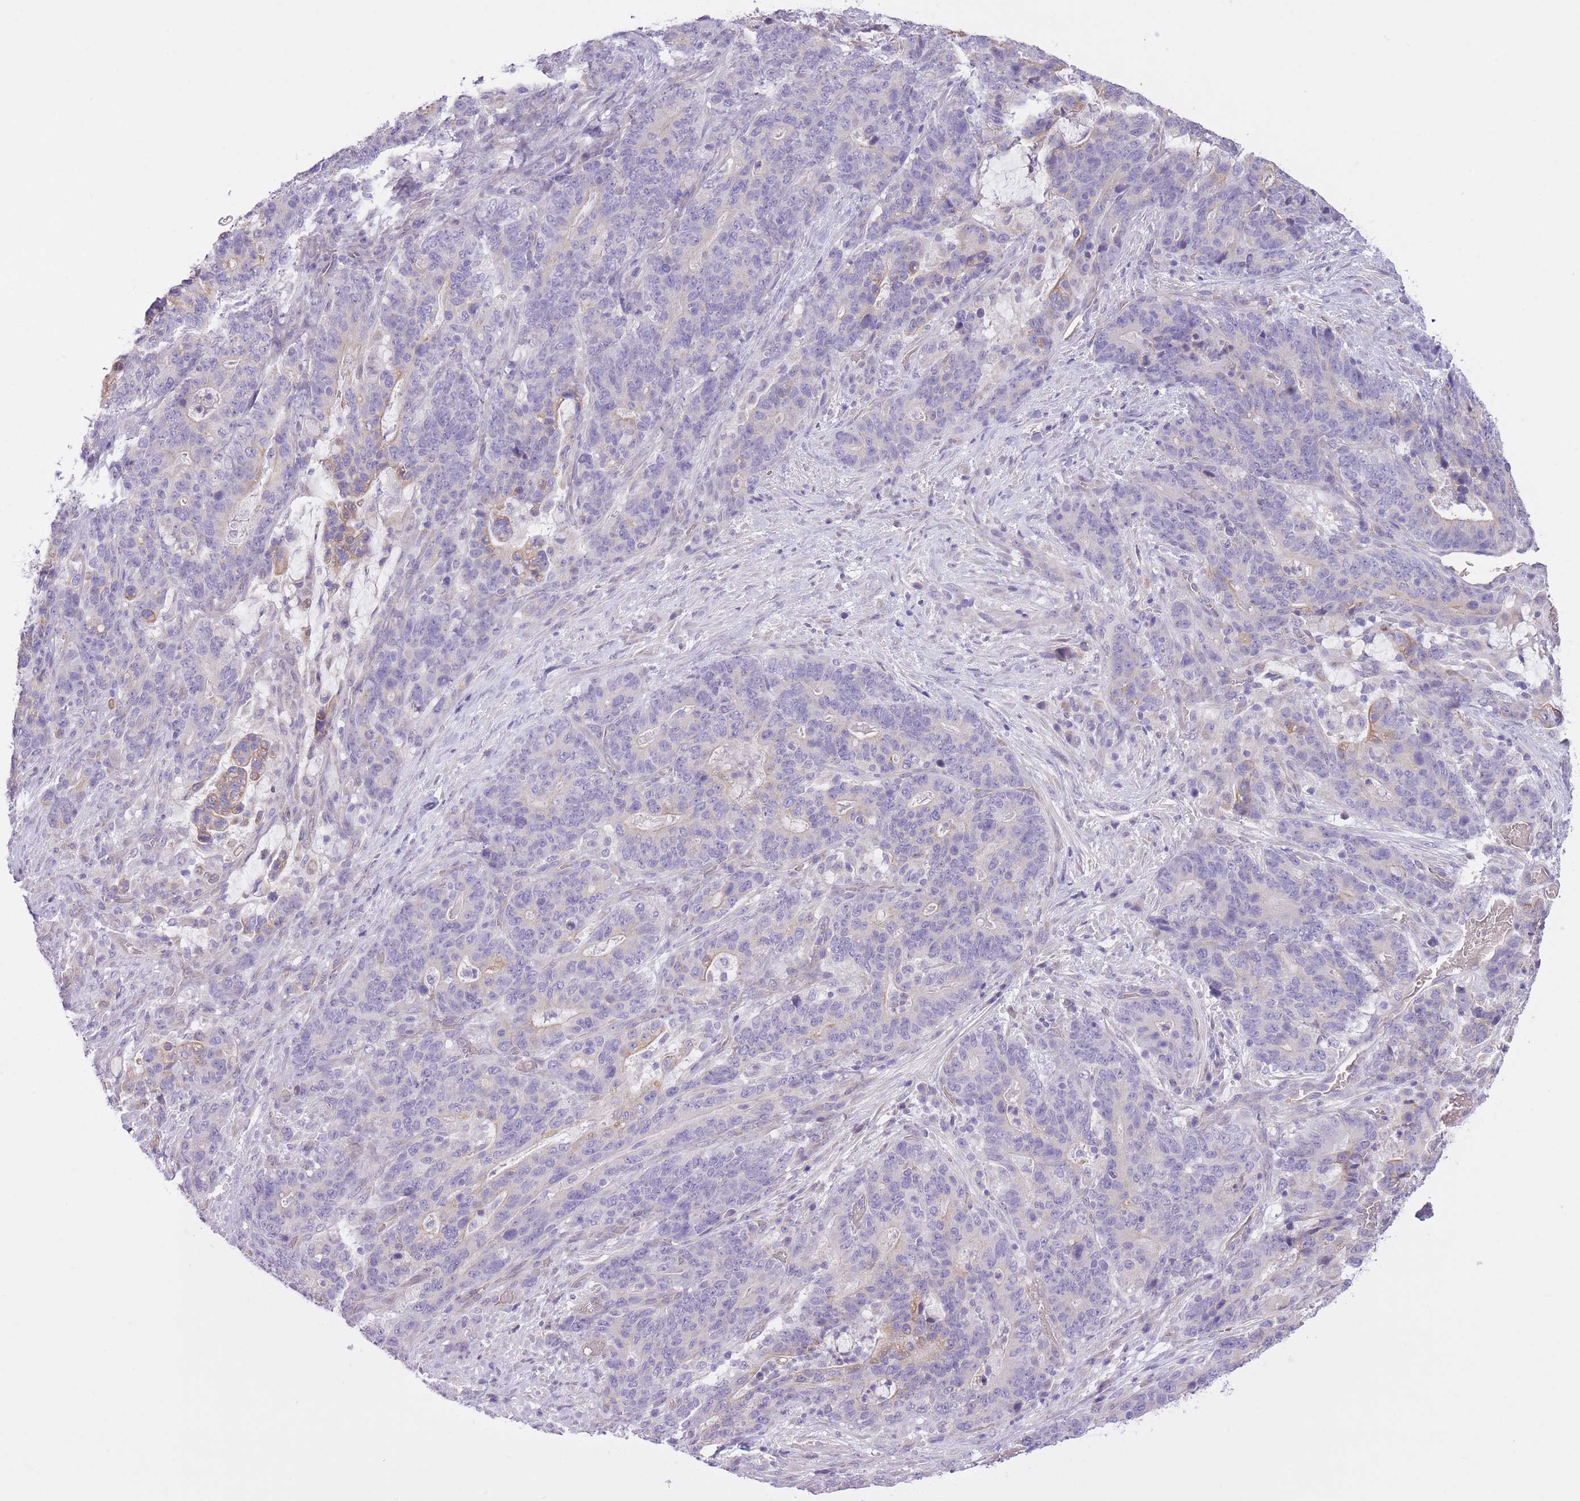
{"staining": {"intensity": "negative", "quantity": "none", "location": "none"}, "tissue": "stomach cancer", "cell_type": "Tumor cells", "image_type": "cancer", "snomed": [{"axis": "morphology", "description": "Normal tissue, NOS"}, {"axis": "morphology", "description": "Adenocarcinoma, NOS"}, {"axis": "topography", "description": "Stomach"}], "caption": "This is a photomicrograph of immunohistochemistry (IHC) staining of stomach adenocarcinoma, which shows no staining in tumor cells. The staining was performed using DAB to visualize the protein expression in brown, while the nuclei were stained in blue with hematoxylin (Magnification: 20x).", "gene": "REV1", "patient": {"sex": "female", "age": 64}}